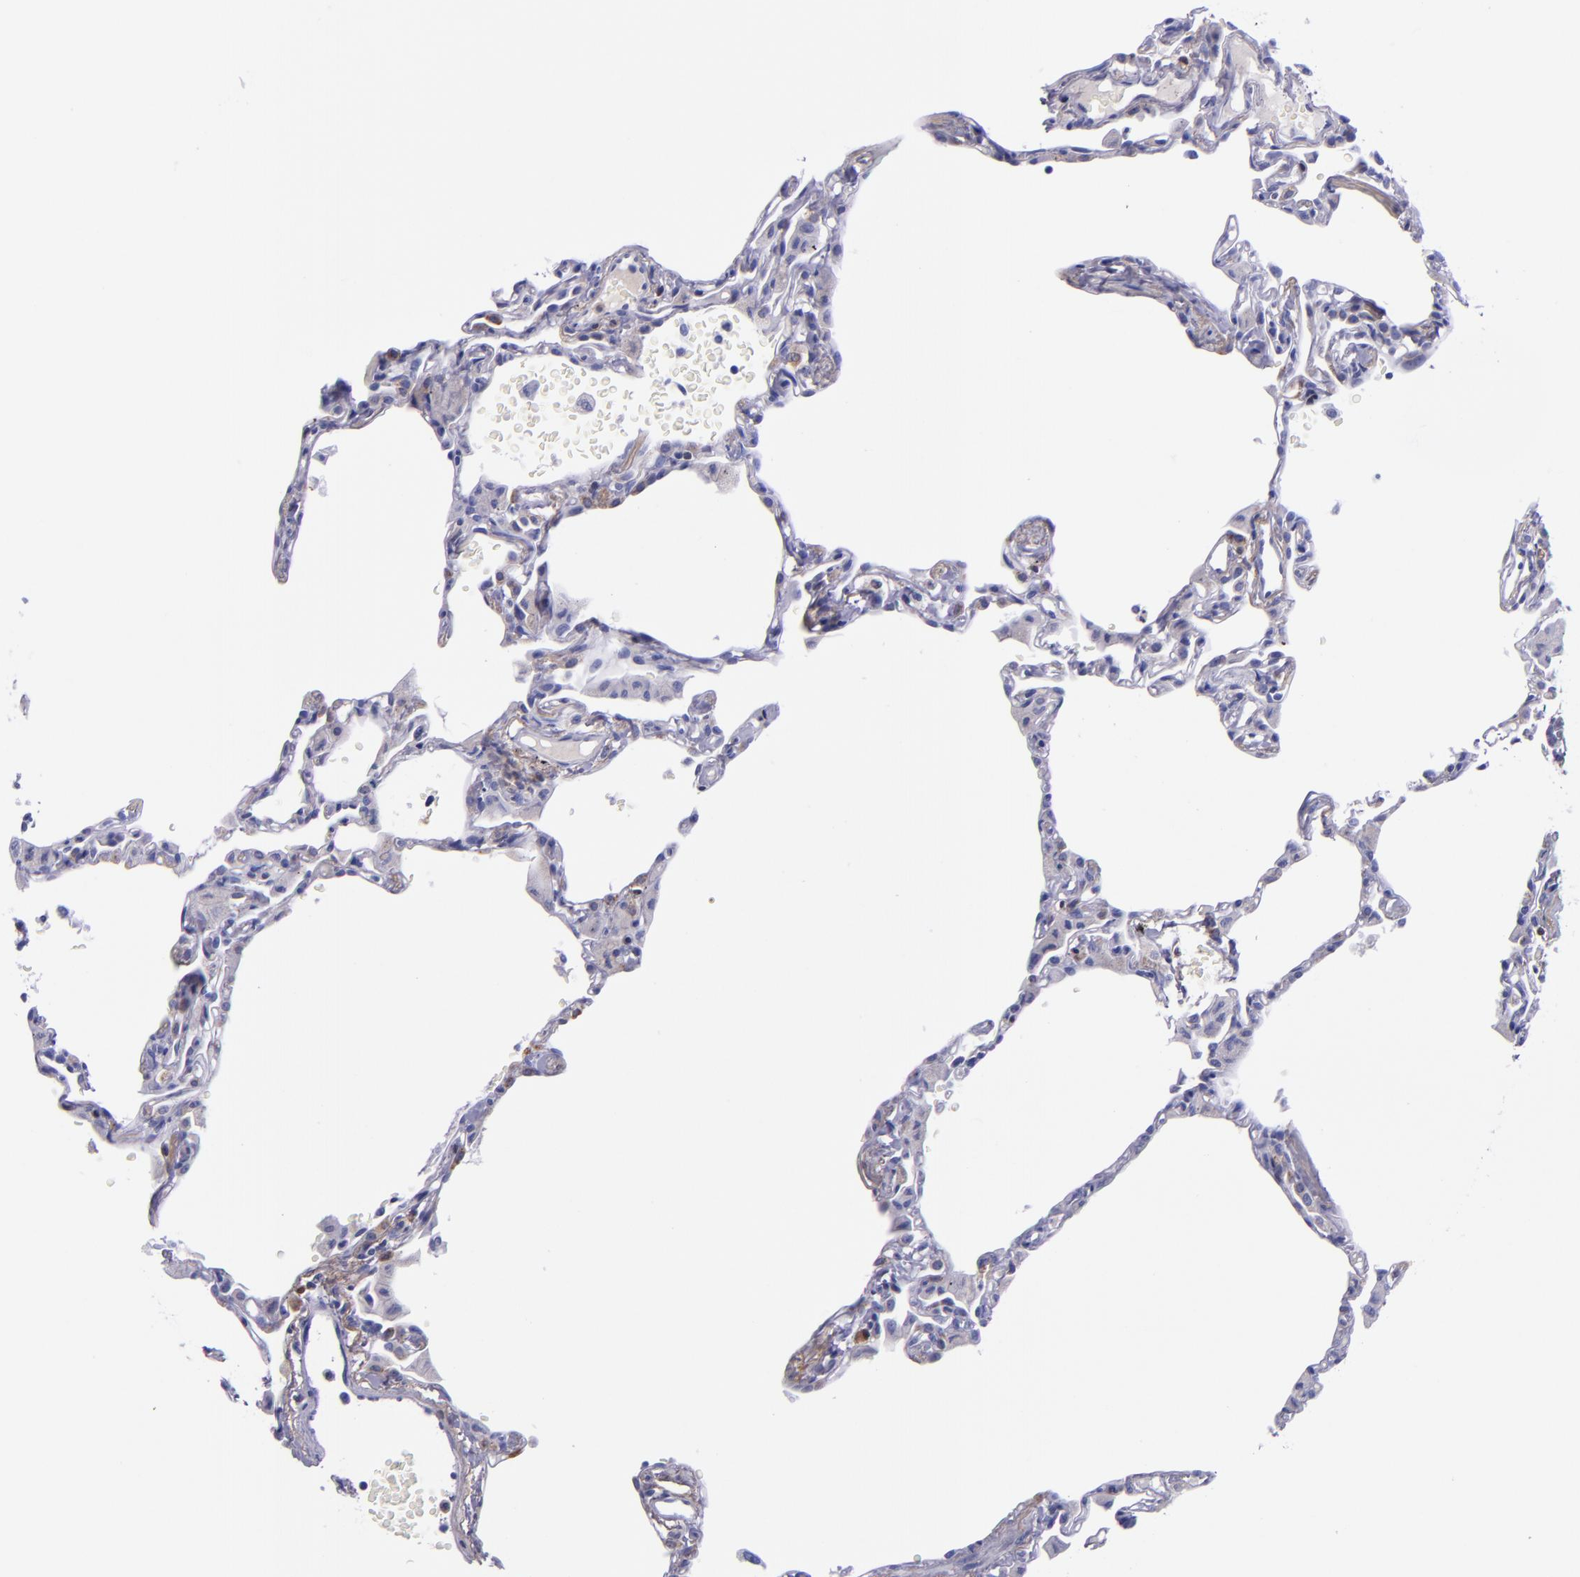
{"staining": {"intensity": "negative", "quantity": "none", "location": "none"}, "tissue": "lung", "cell_type": "Alveolar cells", "image_type": "normal", "snomed": [{"axis": "morphology", "description": "Normal tissue, NOS"}, {"axis": "topography", "description": "Lung"}], "caption": "DAB (3,3'-diaminobenzidine) immunohistochemical staining of unremarkable lung demonstrates no significant positivity in alveolar cells.", "gene": "SLPI", "patient": {"sex": "female", "age": 49}}